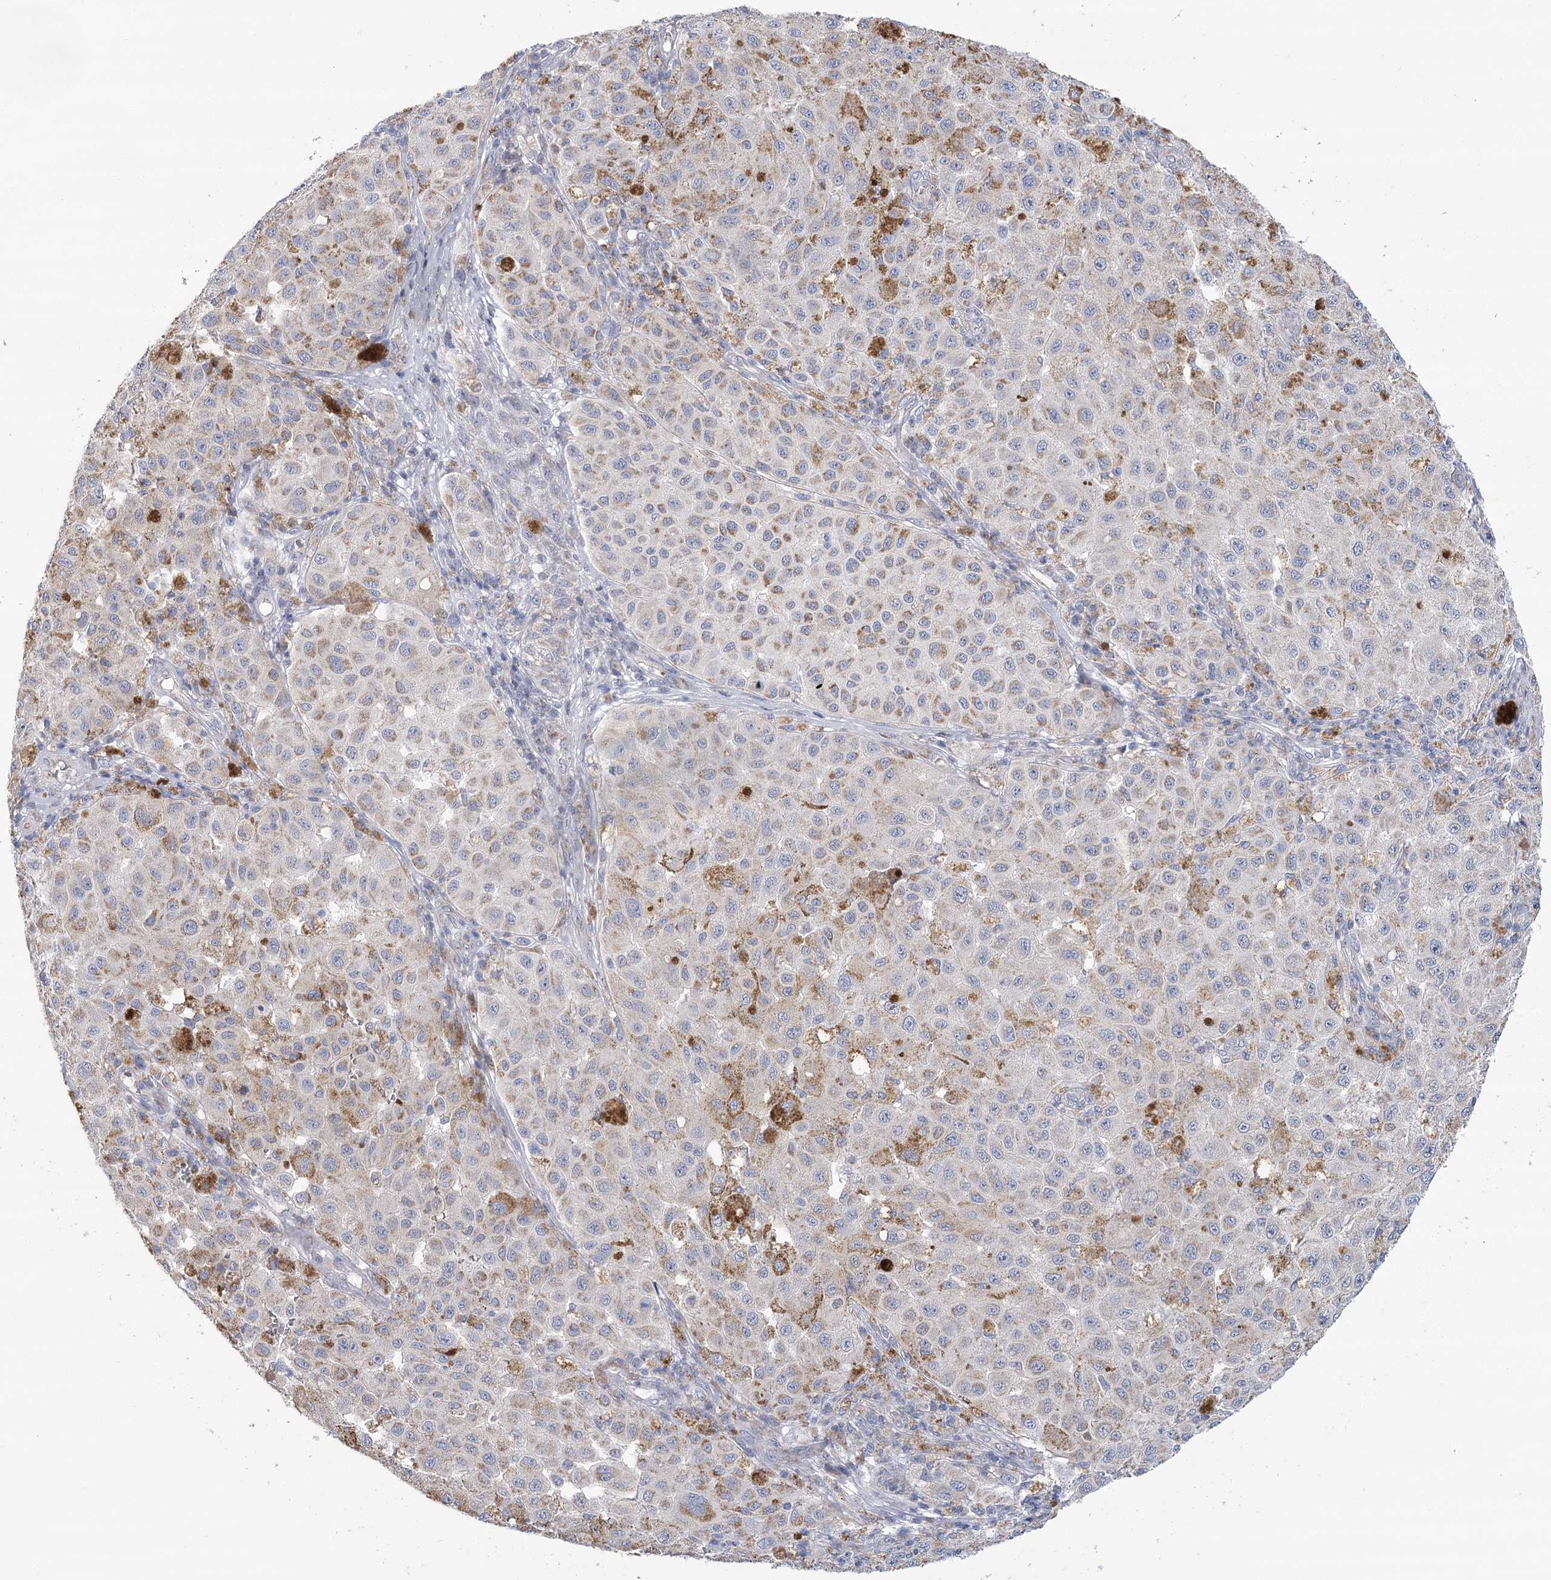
{"staining": {"intensity": "moderate", "quantity": "<25%", "location": "cytoplasmic/membranous"}, "tissue": "melanoma", "cell_type": "Tumor cells", "image_type": "cancer", "snomed": [{"axis": "morphology", "description": "Malignant melanoma, NOS"}, {"axis": "topography", "description": "Skin"}], "caption": "Human malignant melanoma stained with a protein marker demonstrates moderate staining in tumor cells.", "gene": "SNX7", "patient": {"sex": "female", "age": 64}}